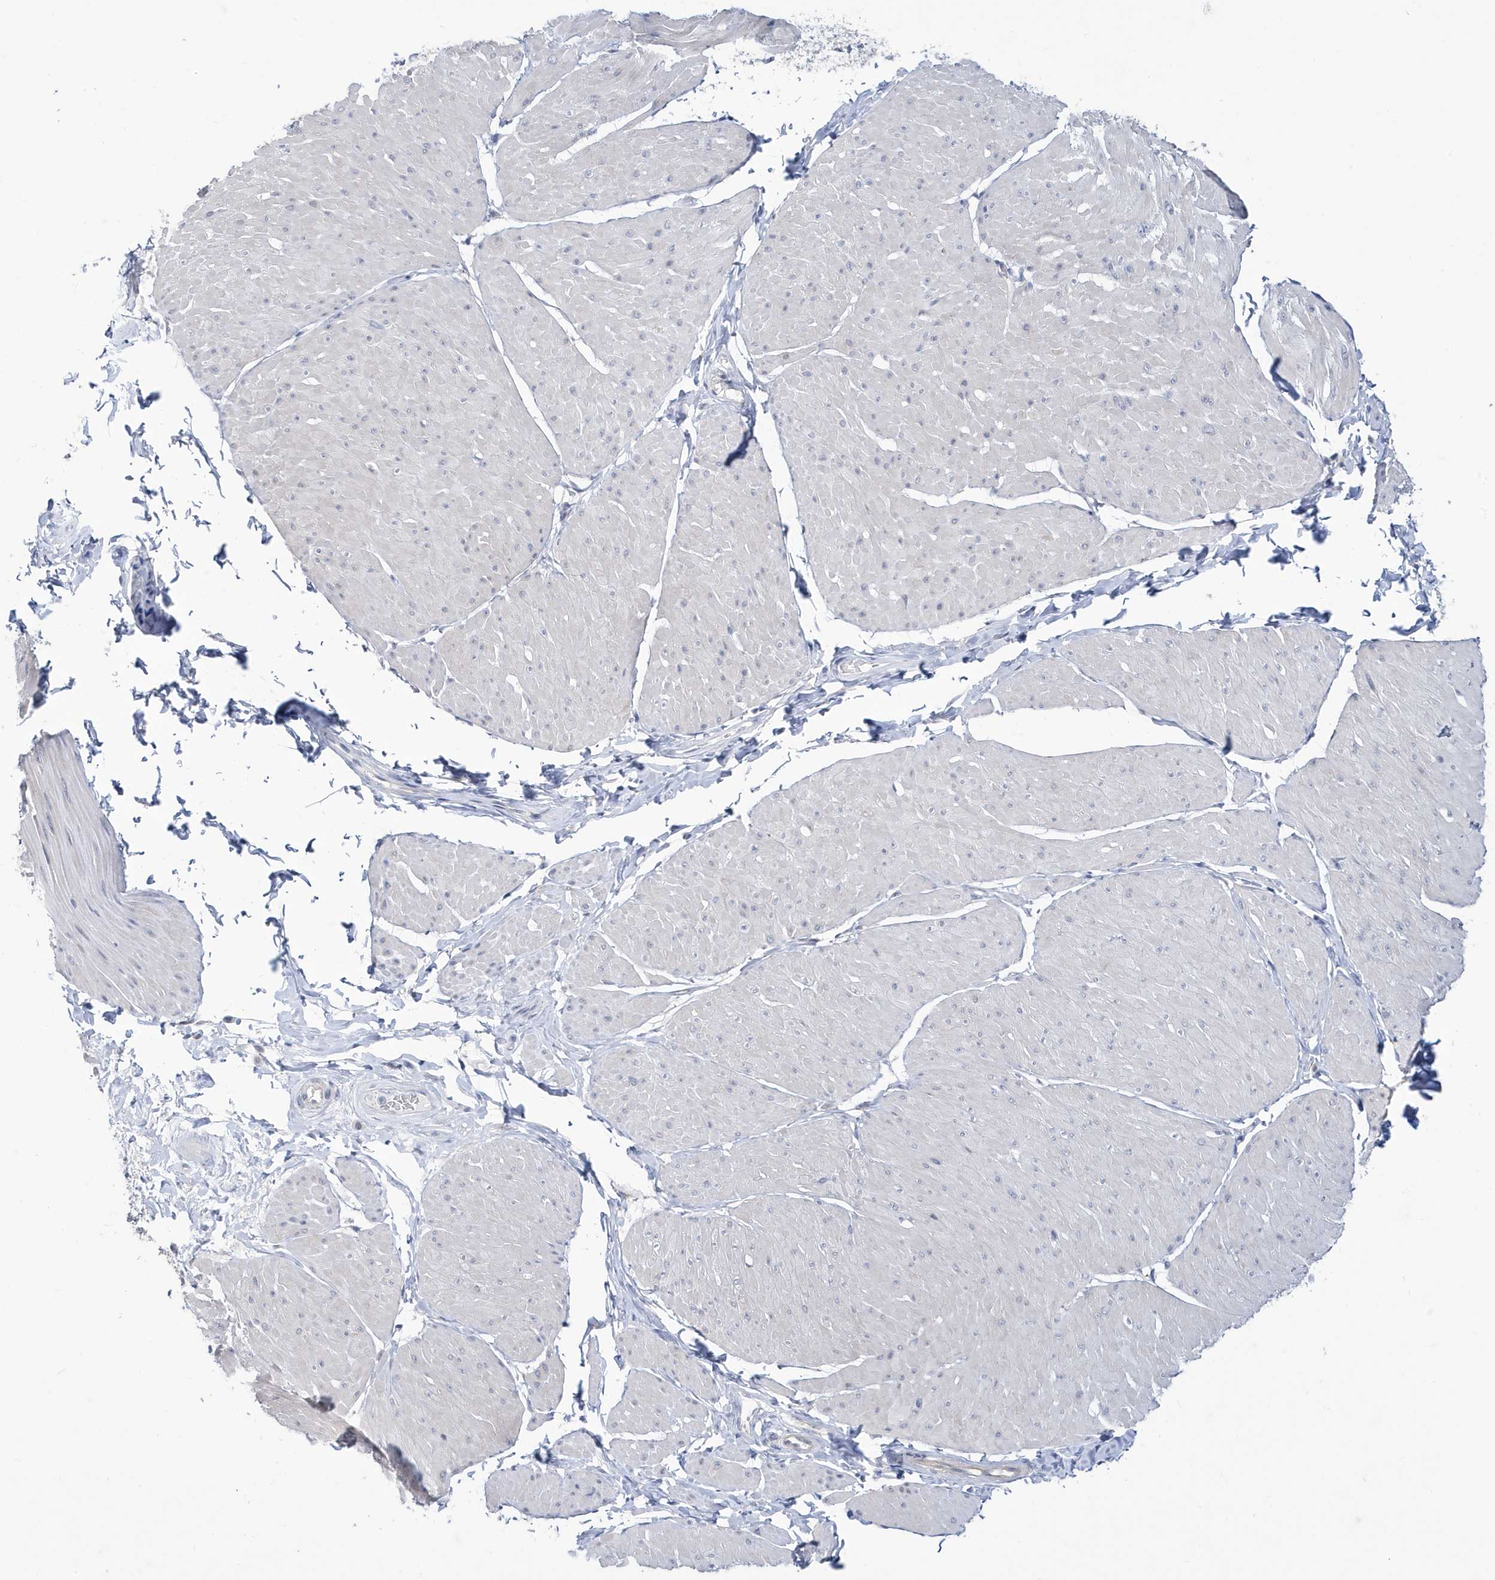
{"staining": {"intensity": "negative", "quantity": "none", "location": "none"}, "tissue": "smooth muscle", "cell_type": "Smooth muscle cells", "image_type": "normal", "snomed": [{"axis": "morphology", "description": "Urothelial carcinoma, High grade"}, {"axis": "topography", "description": "Urinary bladder"}], "caption": "A histopathology image of smooth muscle stained for a protein exhibits no brown staining in smooth muscle cells.", "gene": "ZNF654", "patient": {"sex": "male", "age": 46}}